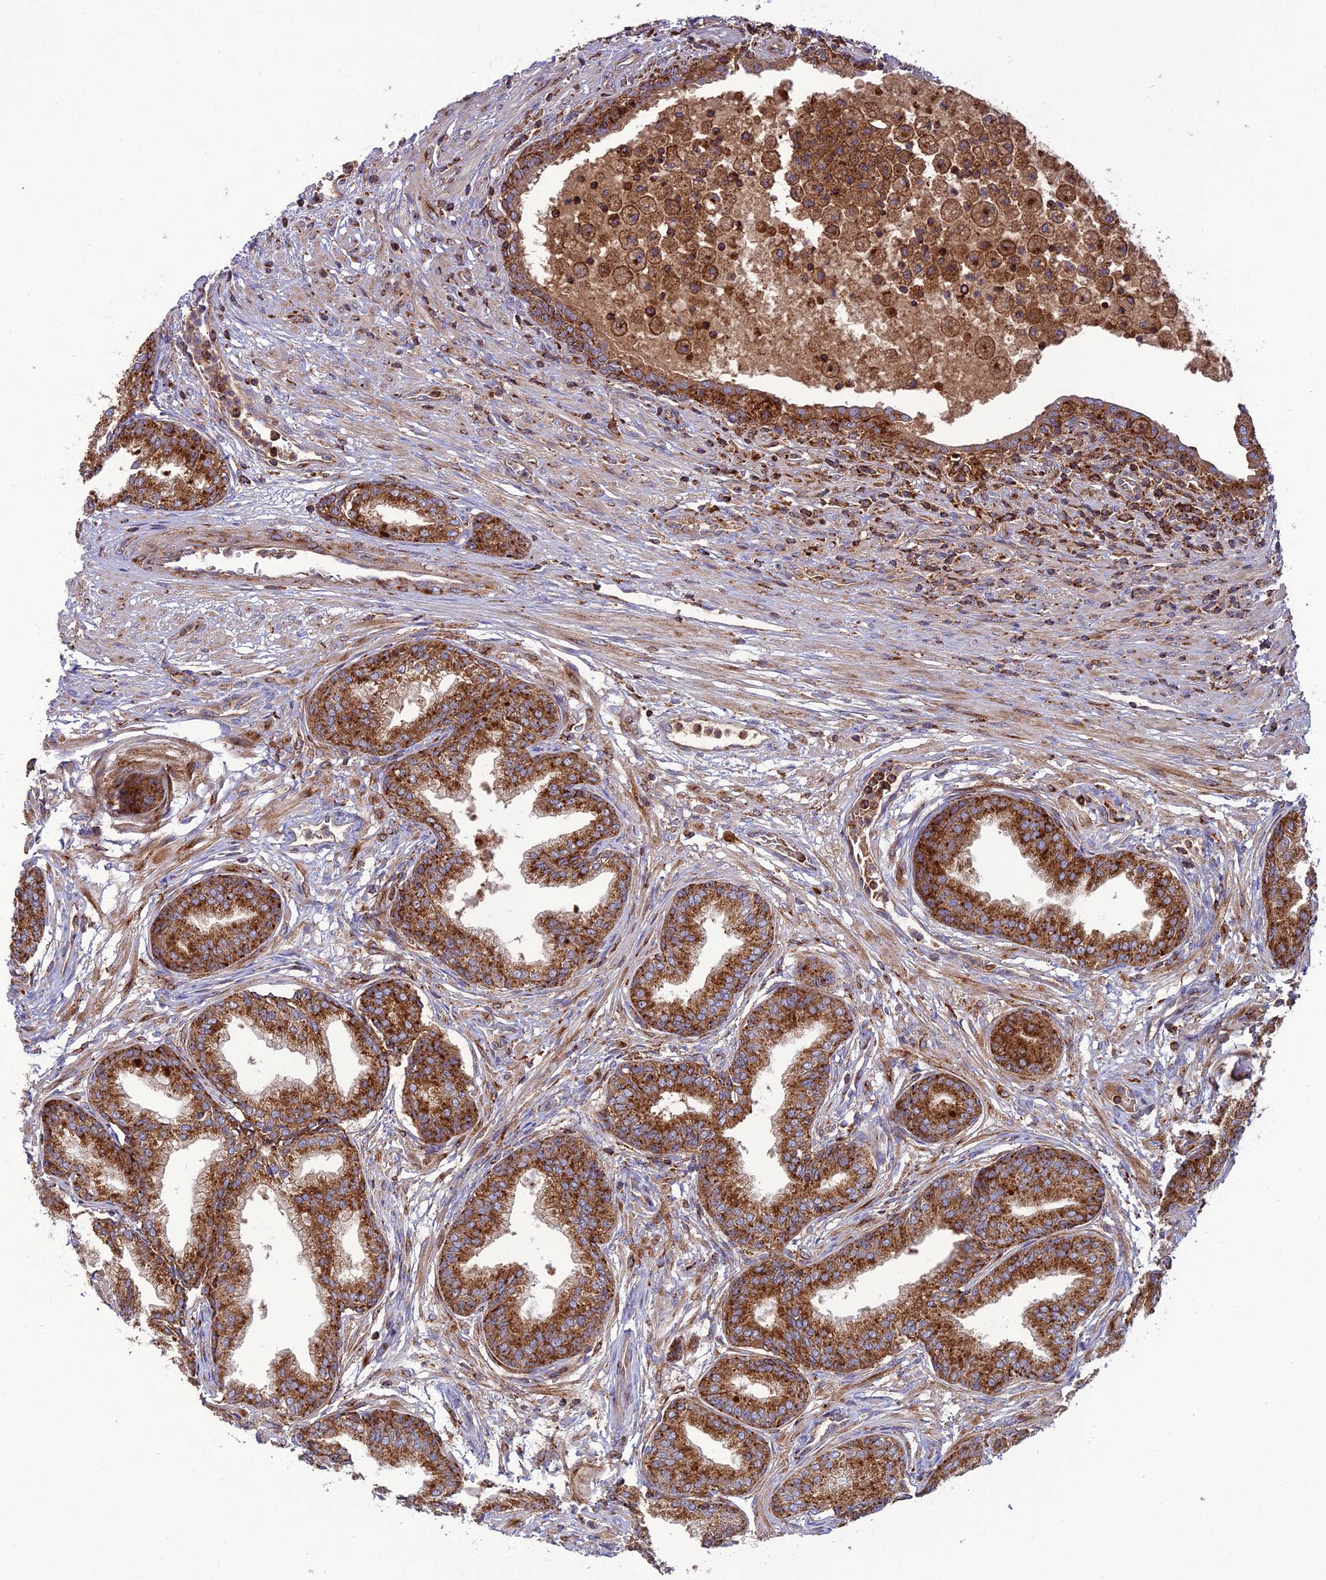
{"staining": {"intensity": "strong", "quantity": ">75%", "location": "cytoplasmic/membranous"}, "tissue": "prostate cancer", "cell_type": "Tumor cells", "image_type": "cancer", "snomed": [{"axis": "morphology", "description": "Adenocarcinoma, High grade"}, {"axis": "topography", "description": "Prostate"}], "caption": "Prostate cancer (adenocarcinoma (high-grade)) stained with DAB immunohistochemistry exhibits high levels of strong cytoplasmic/membranous positivity in about >75% of tumor cells.", "gene": "LNPEP", "patient": {"sex": "male", "age": 67}}